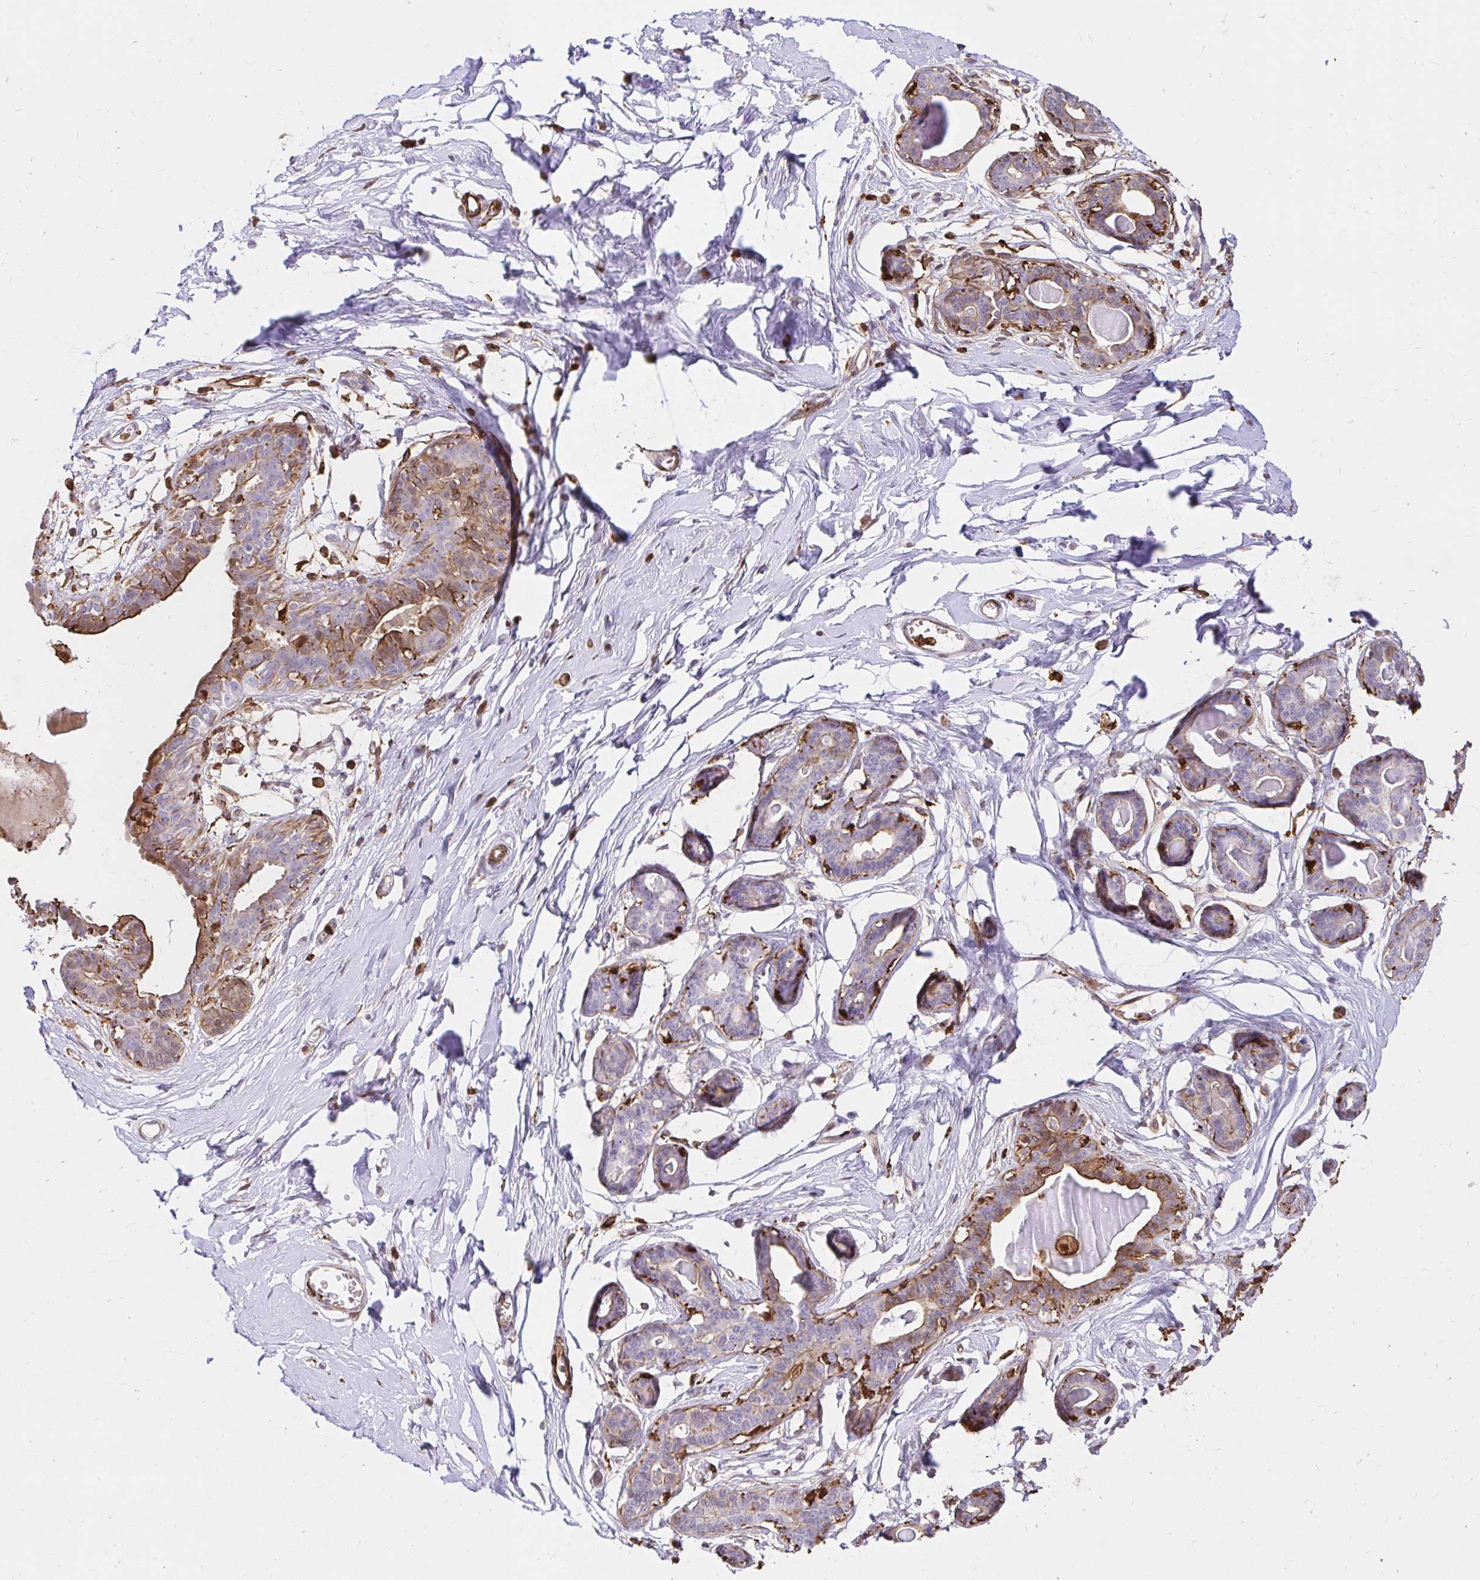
{"staining": {"intensity": "negative", "quantity": "none", "location": "none"}, "tissue": "breast", "cell_type": "Adipocytes", "image_type": "normal", "snomed": [{"axis": "morphology", "description": "Normal tissue, NOS"}, {"axis": "topography", "description": "Breast"}], "caption": "Immunohistochemistry (IHC) histopathology image of normal breast stained for a protein (brown), which demonstrates no expression in adipocytes.", "gene": "GSN", "patient": {"sex": "female", "age": 45}}